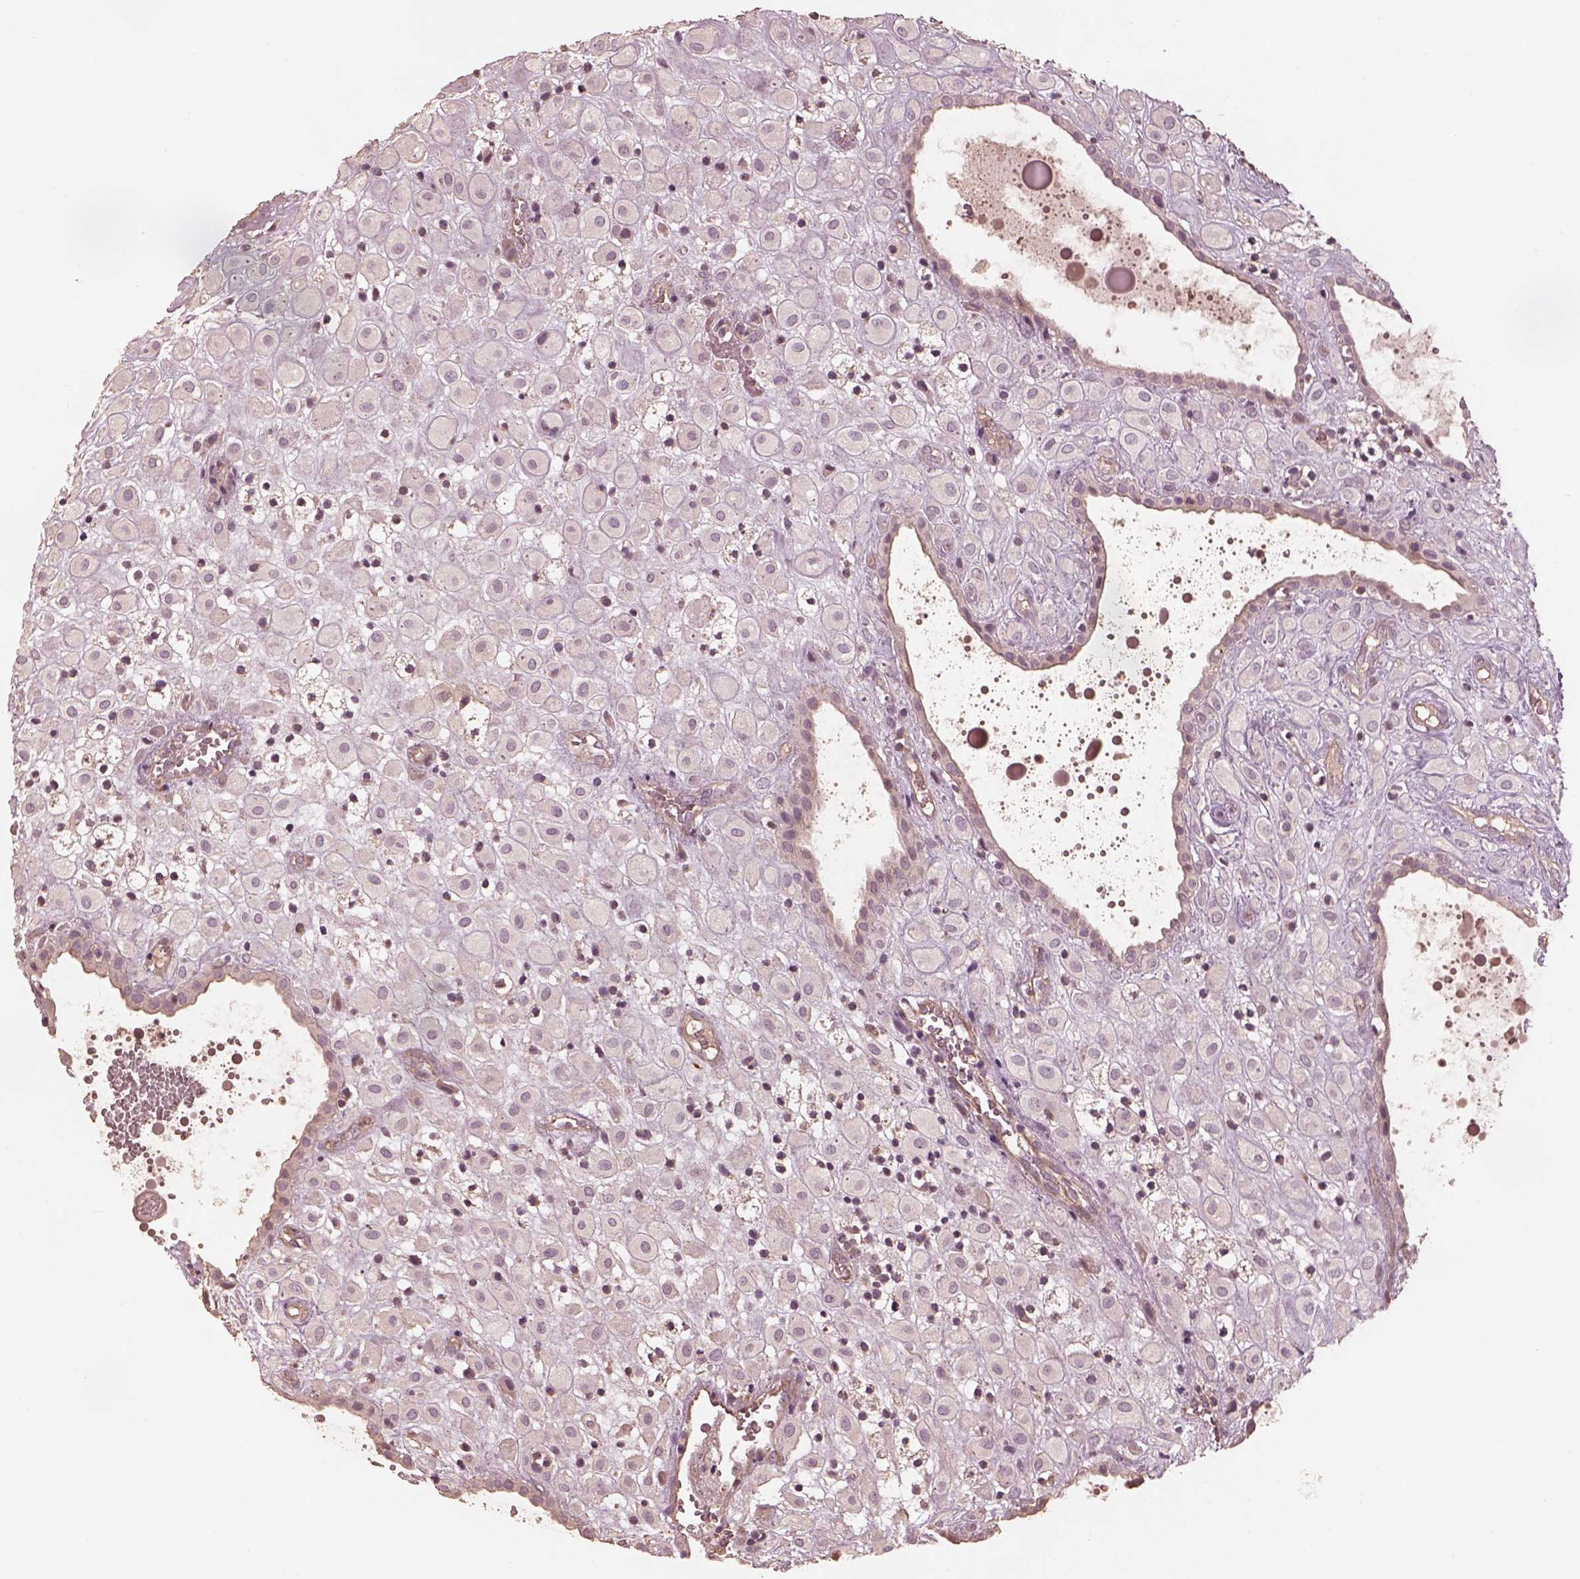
{"staining": {"intensity": "negative", "quantity": "none", "location": "none"}, "tissue": "placenta", "cell_type": "Decidual cells", "image_type": "normal", "snomed": [{"axis": "morphology", "description": "Normal tissue, NOS"}, {"axis": "topography", "description": "Placenta"}], "caption": "Immunohistochemistry micrograph of benign placenta: placenta stained with DAB demonstrates no significant protein staining in decidual cells.", "gene": "OTOGL", "patient": {"sex": "female", "age": 24}}